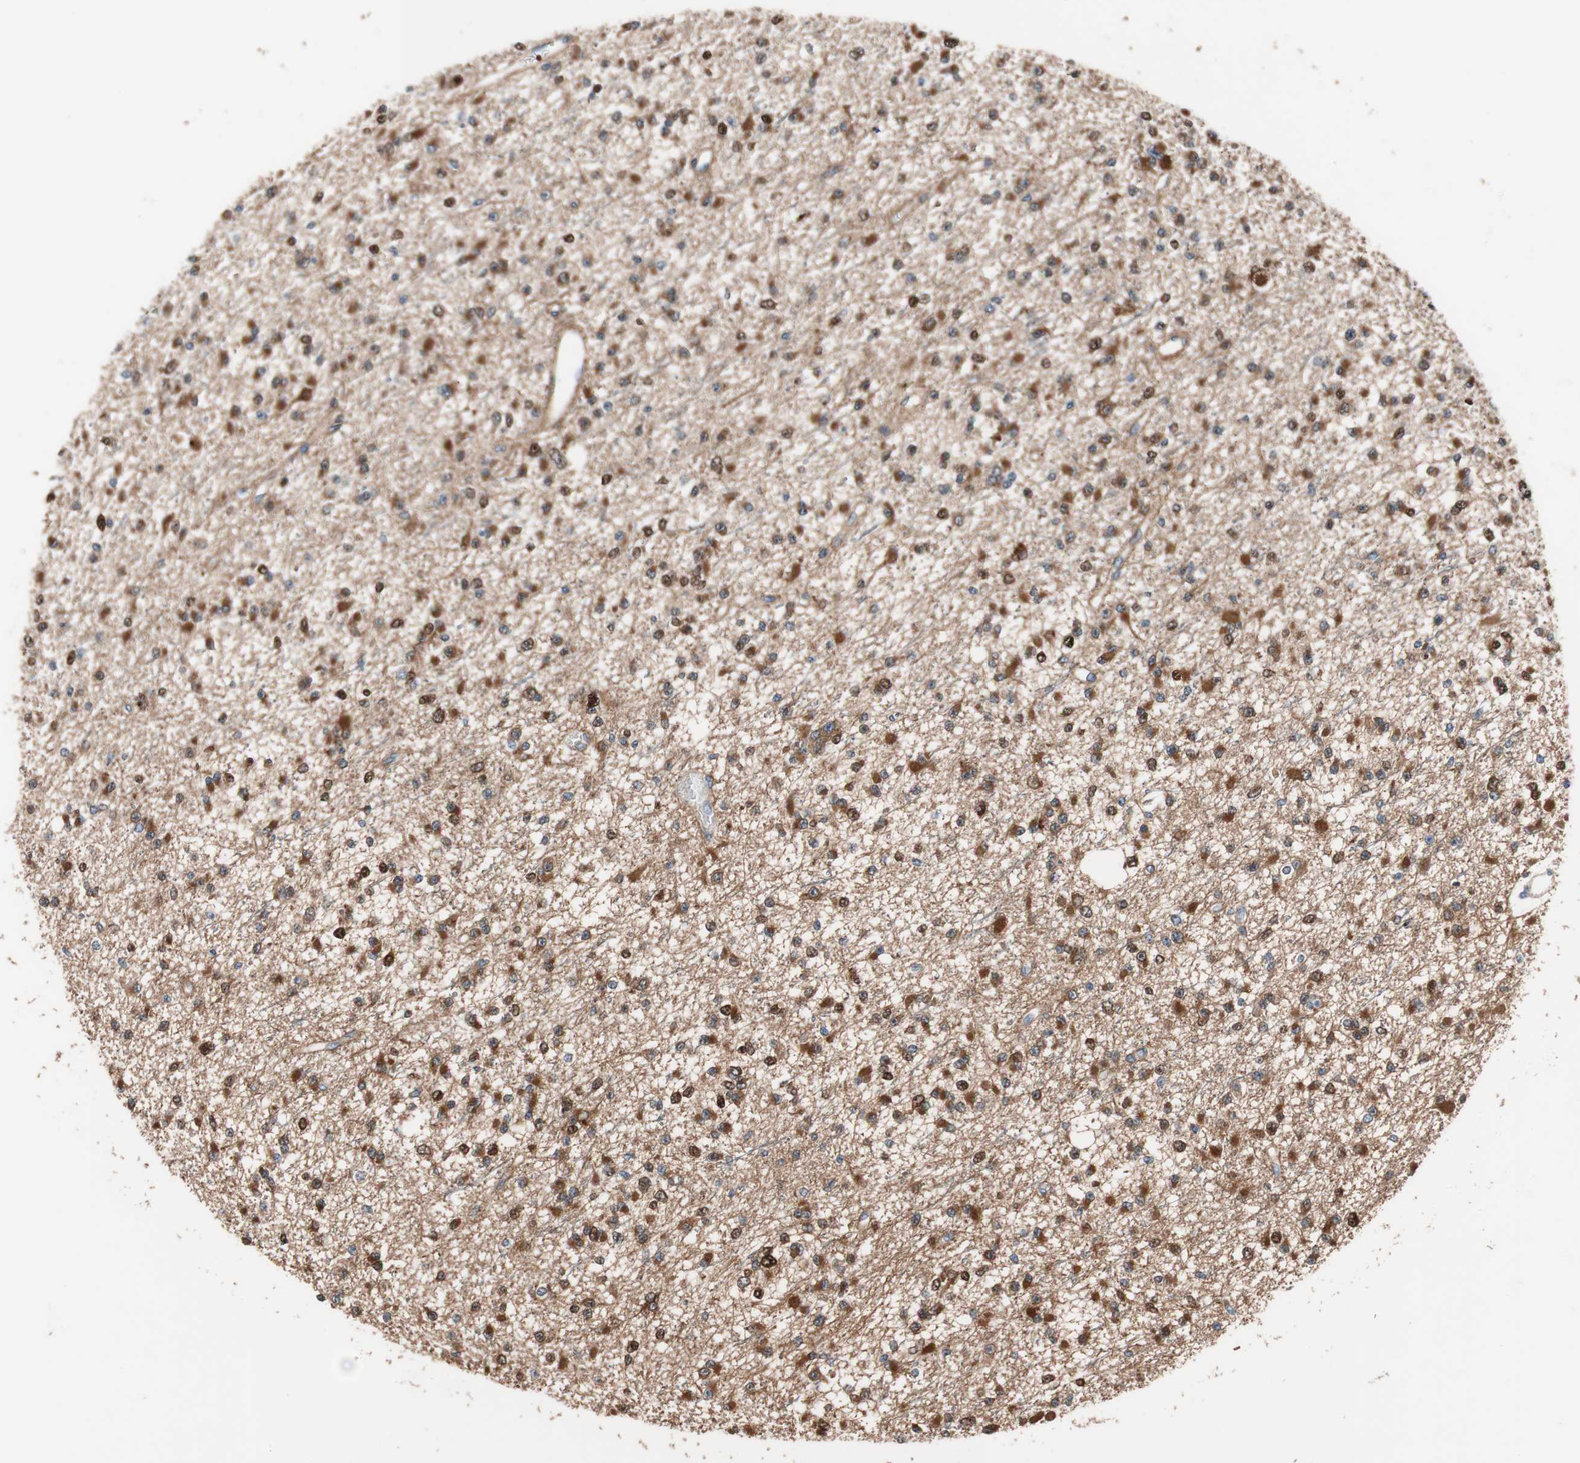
{"staining": {"intensity": "moderate", "quantity": "25%-75%", "location": "cytoplasmic/membranous,nuclear"}, "tissue": "glioma", "cell_type": "Tumor cells", "image_type": "cancer", "snomed": [{"axis": "morphology", "description": "Glioma, malignant, Low grade"}, {"axis": "topography", "description": "Brain"}], "caption": "Moderate cytoplasmic/membranous and nuclear protein staining is seen in approximately 25%-75% of tumor cells in malignant glioma (low-grade).", "gene": "PRDX2", "patient": {"sex": "female", "age": 22}}